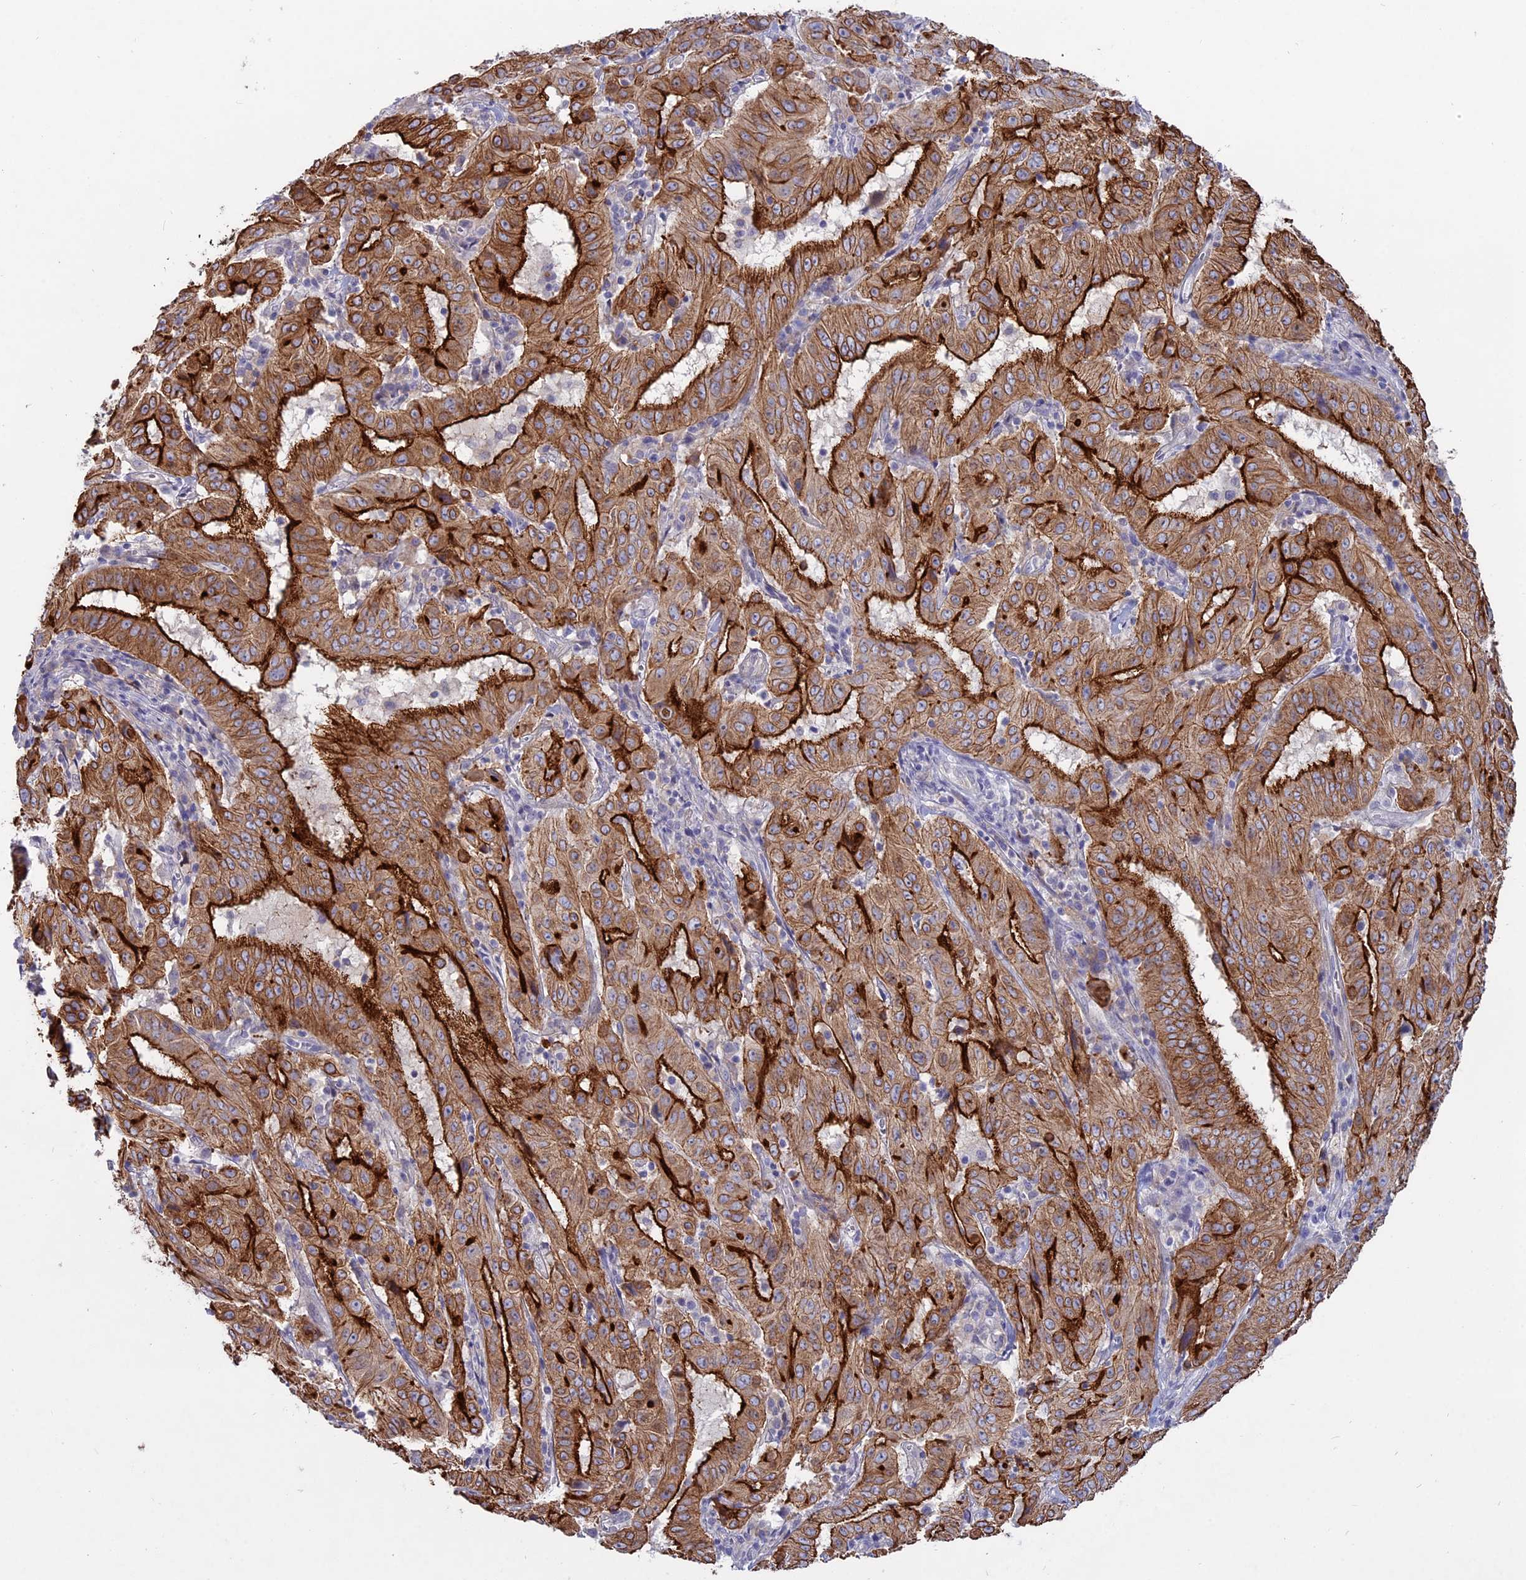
{"staining": {"intensity": "strong", "quantity": "25%-75%", "location": "cytoplasmic/membranous"}, "tissue": "pancreatic cancer", "cell_type": "Tumor cells", "image_type": "cancer", "snomed": [{"axis": "morphology", "description": "Adenocarcinoma, NOS"}, {"axis": "topography", "description": "Pancreas"}], "caption": "Immunohistochemistry (IHC) histopathology image of neoplastic tissue: pancreatic cancer (adenocarcinoma) stained using immunohistochemistry exhibits high levels of strong protein expression localized specifically in the cytoplasmic/membranous of tumor cells, appearing as a cytoplasmic/membranous brown color.", "gene": "MYO5B", "patient": {"sex": "male", "age": 63}}